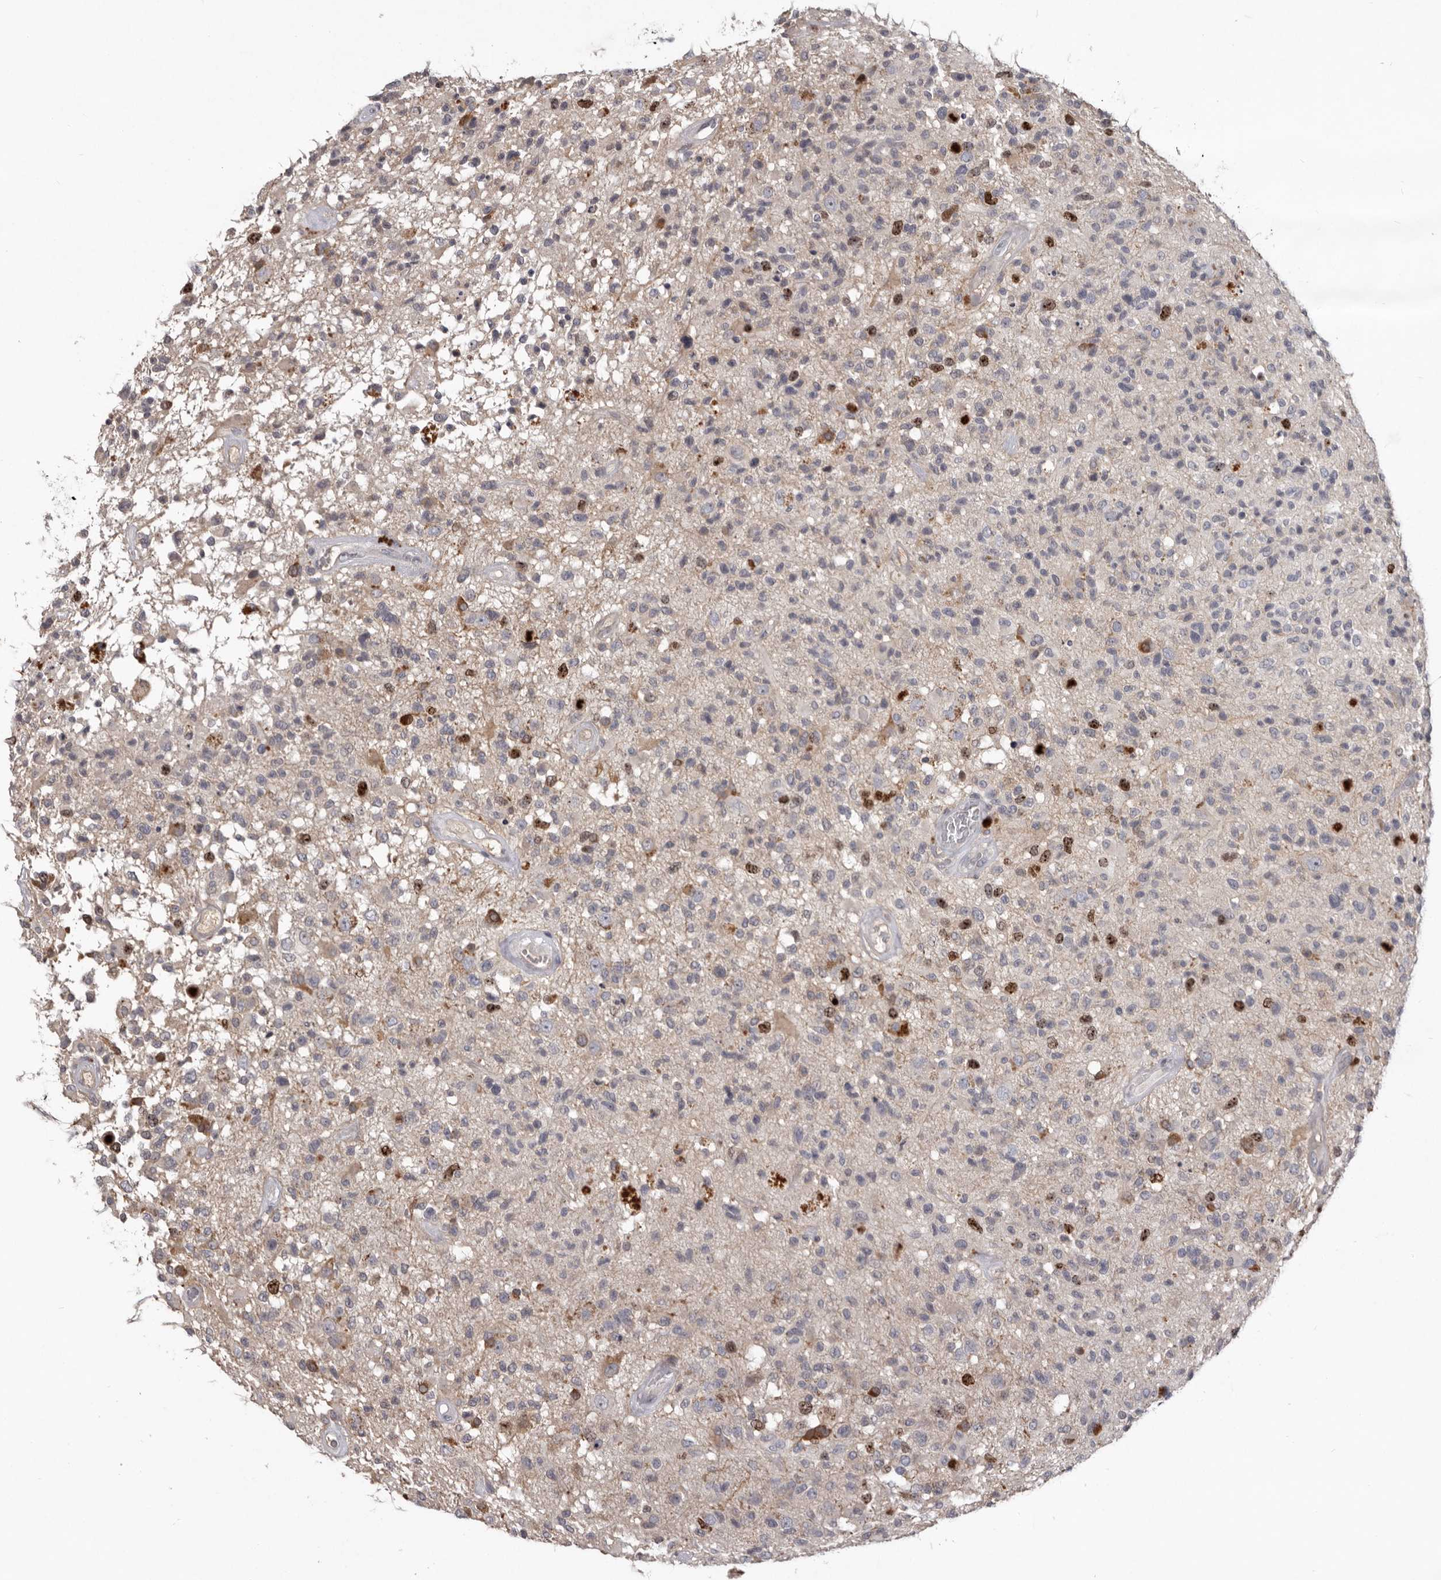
{"staining": {"intensity": "strong", "quantity": "<25%", "location": "nuclear"}, "tissue": "glioma", "cell_type": "Tumor cells", "image_type": "cancer", "snomed": [{"axis": "morphology", "description": "Glioma, malignant, High grade"}, {"axis": "morphology", "description": "Glioblastoma, NOS"}, {"axis": "topography", "description": "Brain"}], "caption": "This histopathology image displays immunohistochemistry (IHC) staining of glioma, with medium strong nuclear positivity in about <25% of tumor cells.", "gene": "CDCA8", "patient": {"sex": "male", "age": 60}}